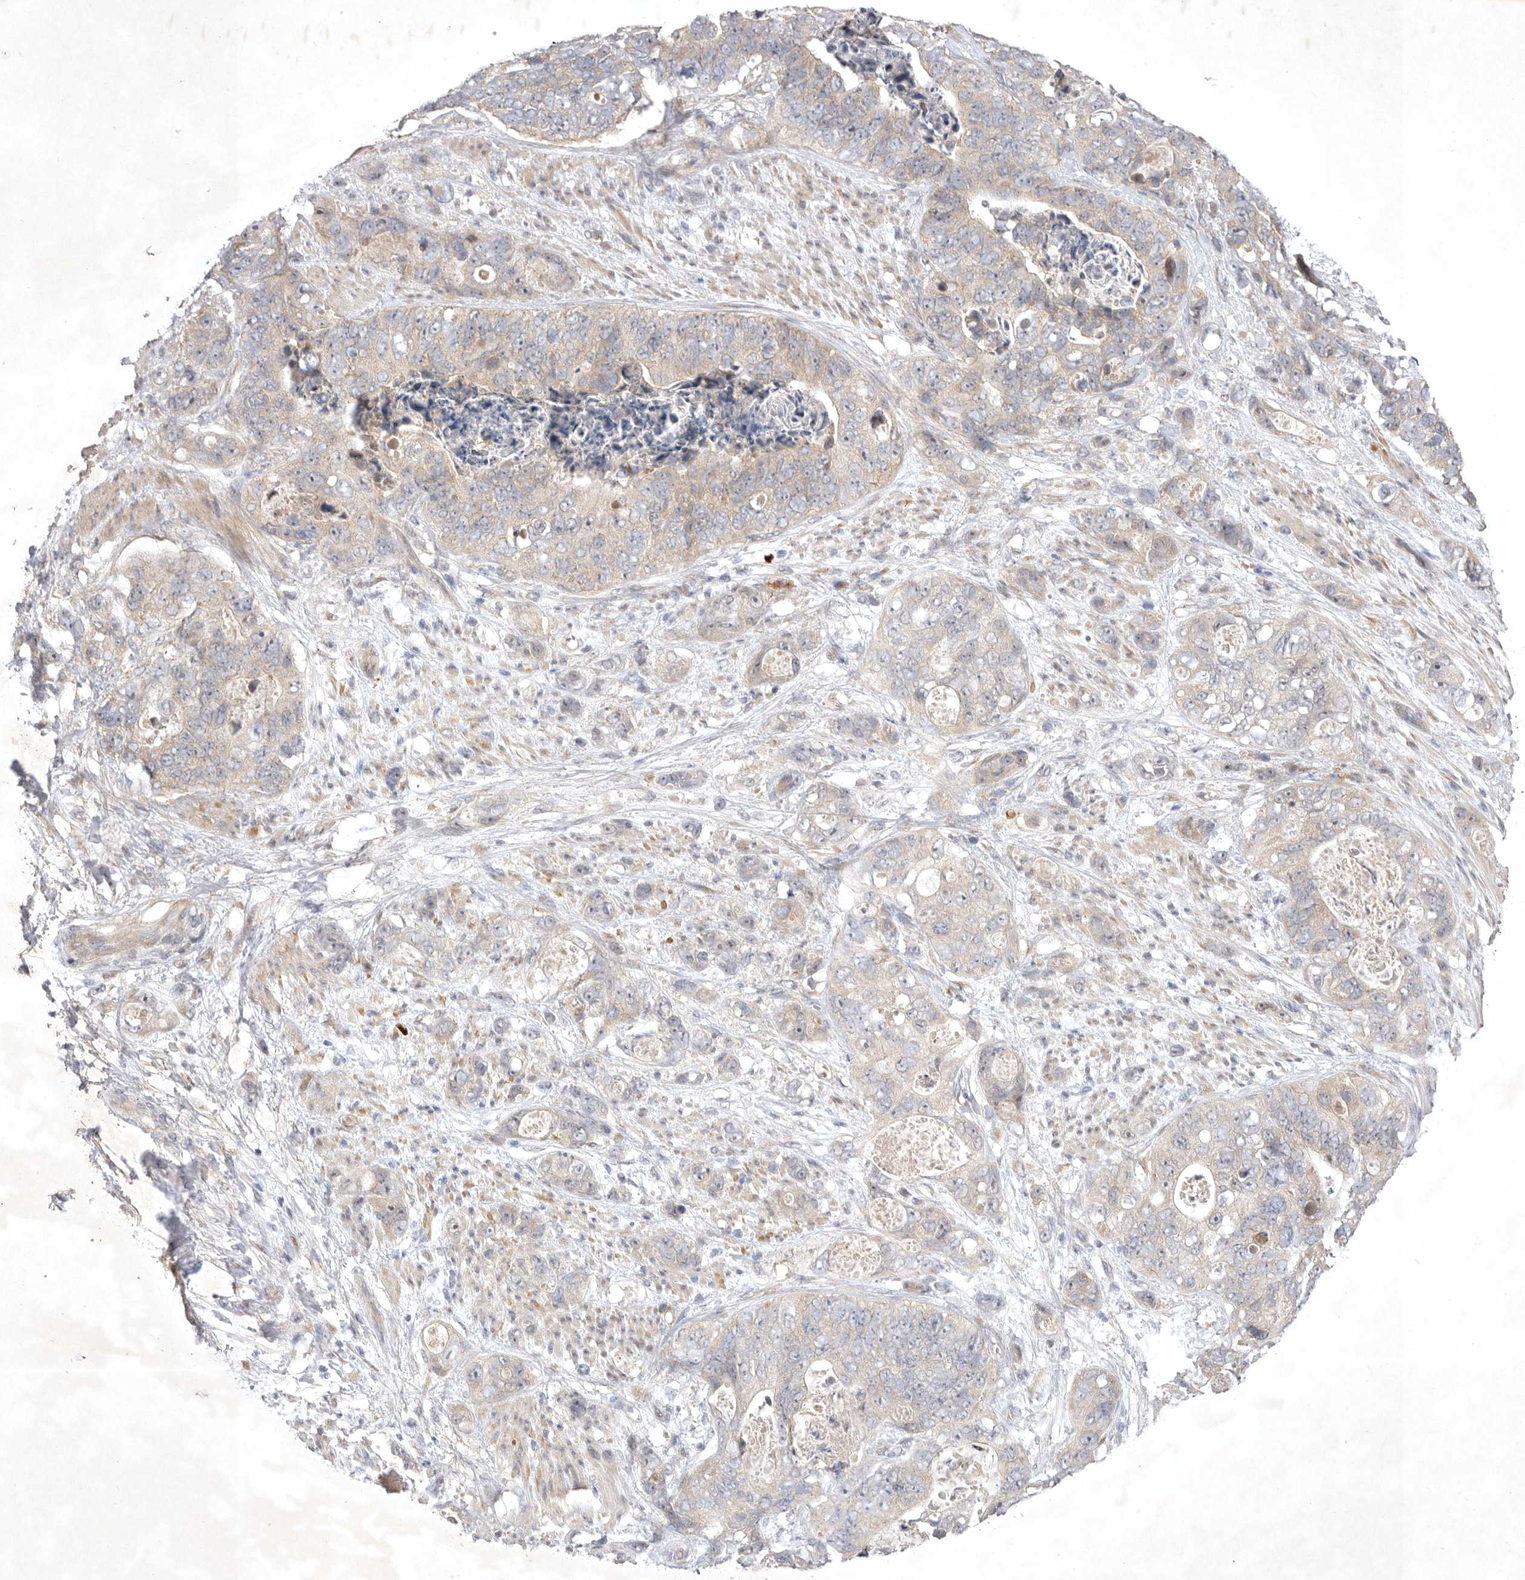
{"staining": {"intensity": "negative", "quantity": "none", "location": "none"}, "tissue": "stomach cancer", "cell_type": "Tumor cells", "image_type": "cancer", "snomed": [{"axis": "morphology", "description": "Normal tissue, NOS"}, {"axis": "morphology", "description": "Adenocarcinoma, NOS"}, {"axis": "topography", "description": "Stomach"}], "caption": "A high-resolution micrograph shows immunohistochemistry (IHC) staining of adenocarcinoma (stomach), which displays no significant staining in tumor cells. (DAB immunohistochemistry (IHC) visualized using brightfield microscopy, high magnification).", "gene": "PTPDC1", "patient": {"sex": "female", "age": 89}}